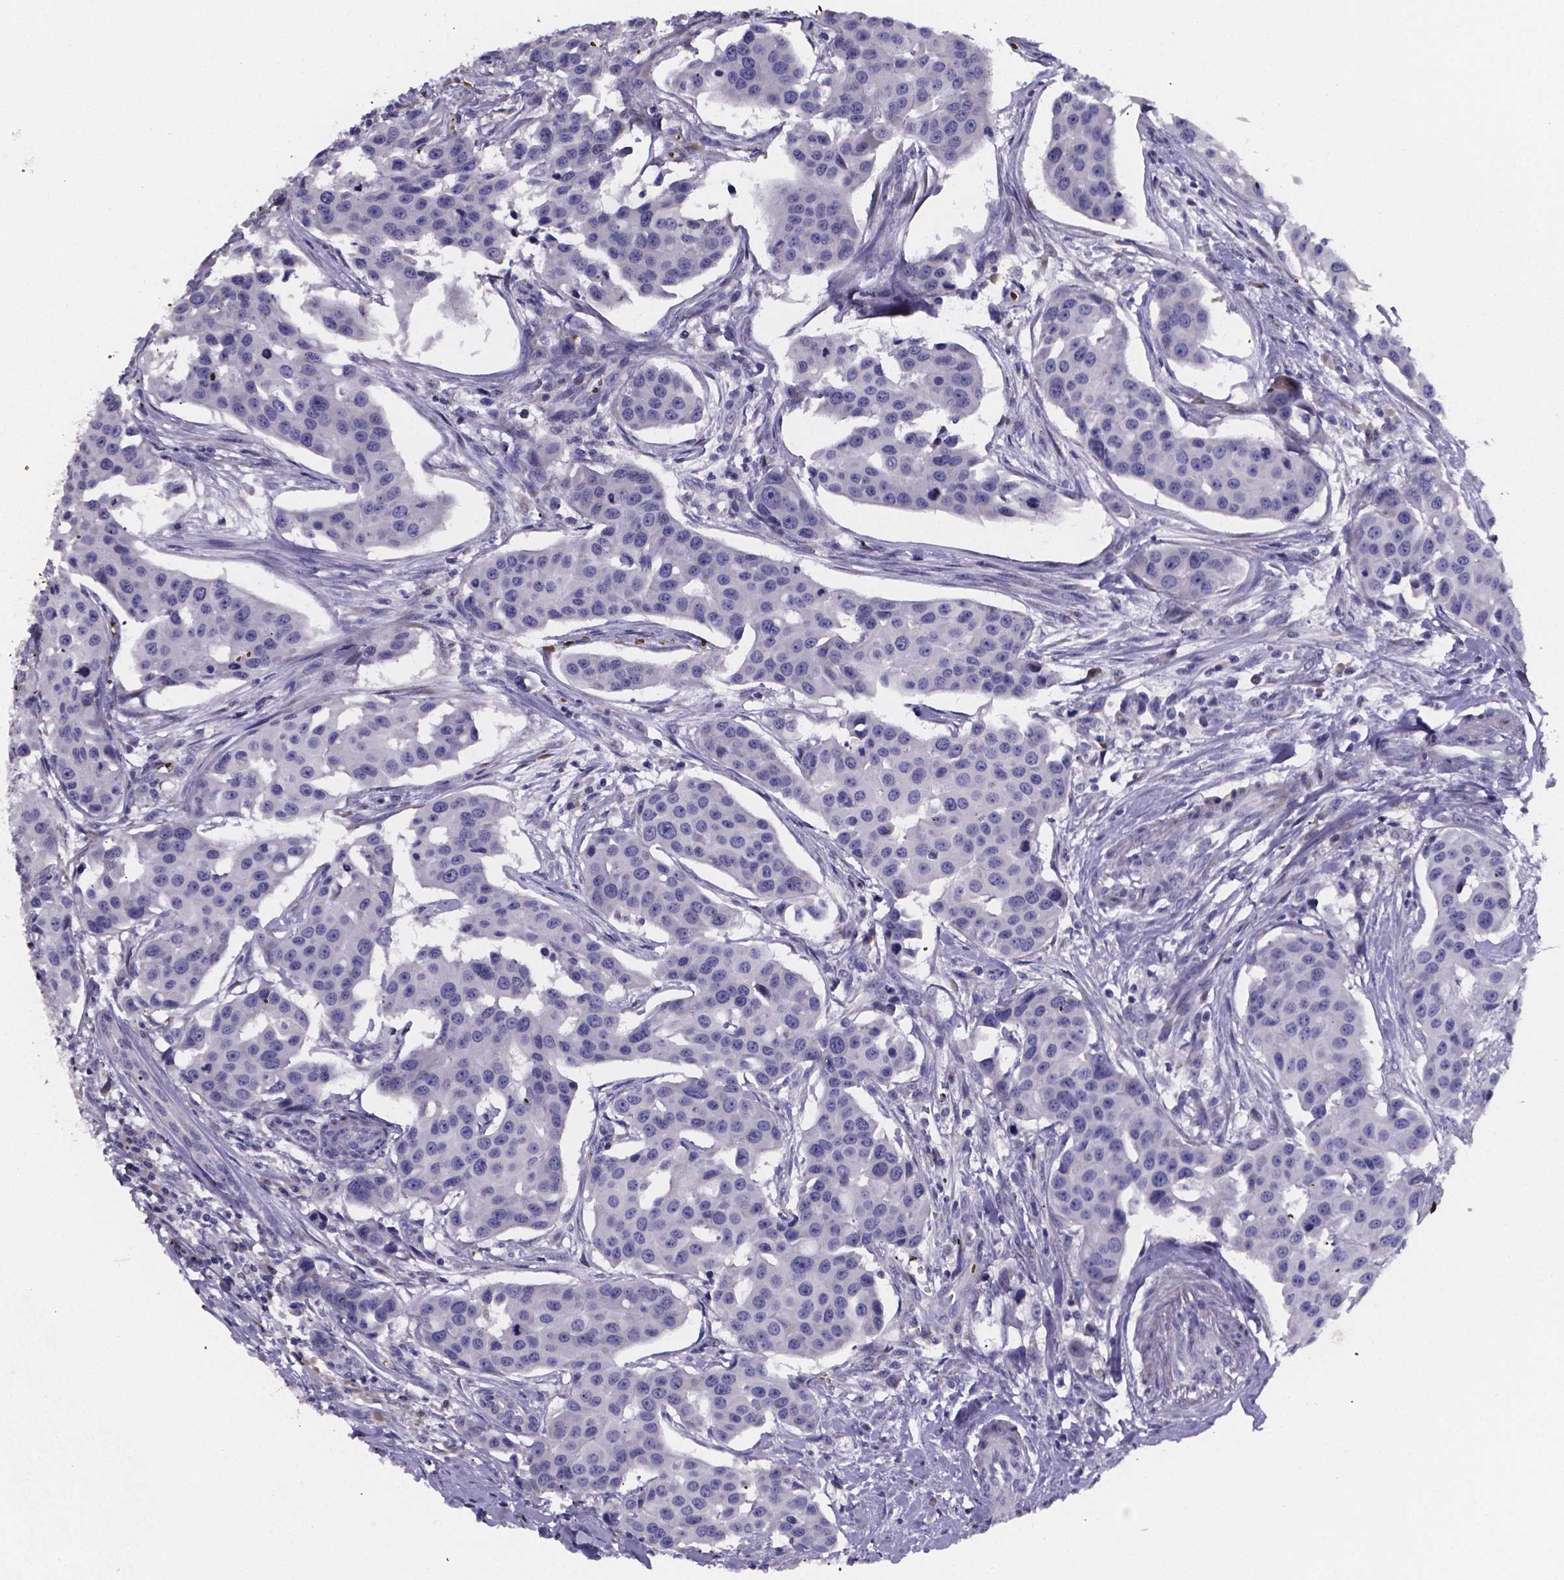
{"staining": {"intensity": "negative", "quantity": "none", "location": "none"}, "tissue": "head and neck cancer", "cell_type": "Tumor cells", "image_type": "cancer", "snomed": [{"axis": "morphology", "description": "Adenocarcinoma, NOS"}, {"axis": "topography", "description": "Head-Neck"}], "caption": "A histopathology image of human head and neck adenocarcinoma is negative for staining in tumor cells. (DAB (3,3'-diaminobenzidine) immunohistochemistry (IHC) with hematoxylin counter stain).", "gene": "GABRA3", "patient": {"sex": "male", "age": 76}}